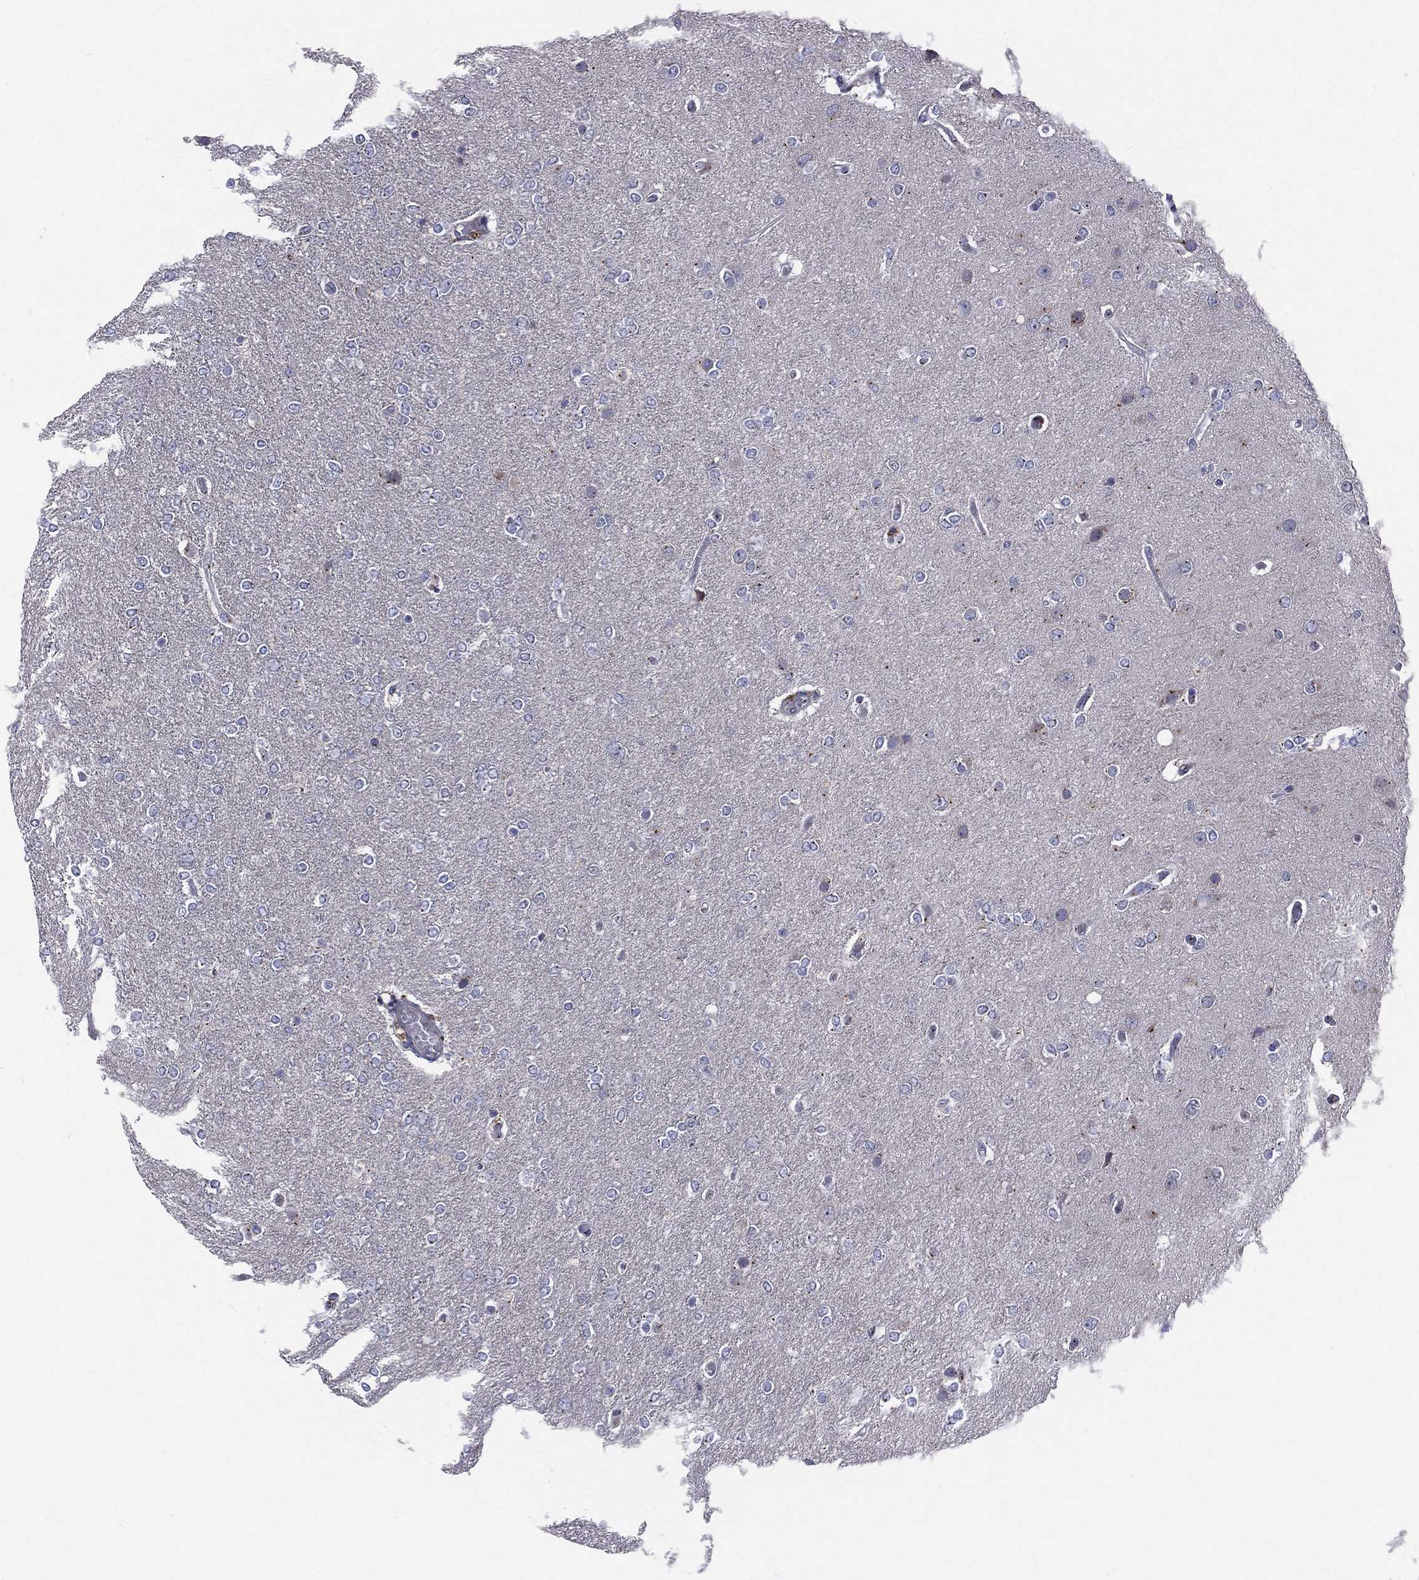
{"staining": {"intensity": "negative", "quantity": "none", "location": "none"}, "tissue": "glioma", "cell_type": "Tumor cells", "image_type": "cancer", "snomed": [{"axis": "morphology", "description": "Glioma, malignant, High grade"}, {"axis": "topography", "description": "Brain"}], "caption": "Immunohistochemical staining of high-grade glioma (malignant) demonstrates no significant positivity in tumor cells. (Stains: DAB (3,3'-diaminobenzidine) IHC with hematoxylin counter stain, Microscopy: brightfield microscopy at high magnification).", "gene": "CROCC", "patient": {"sex": "female", "age": 61}}